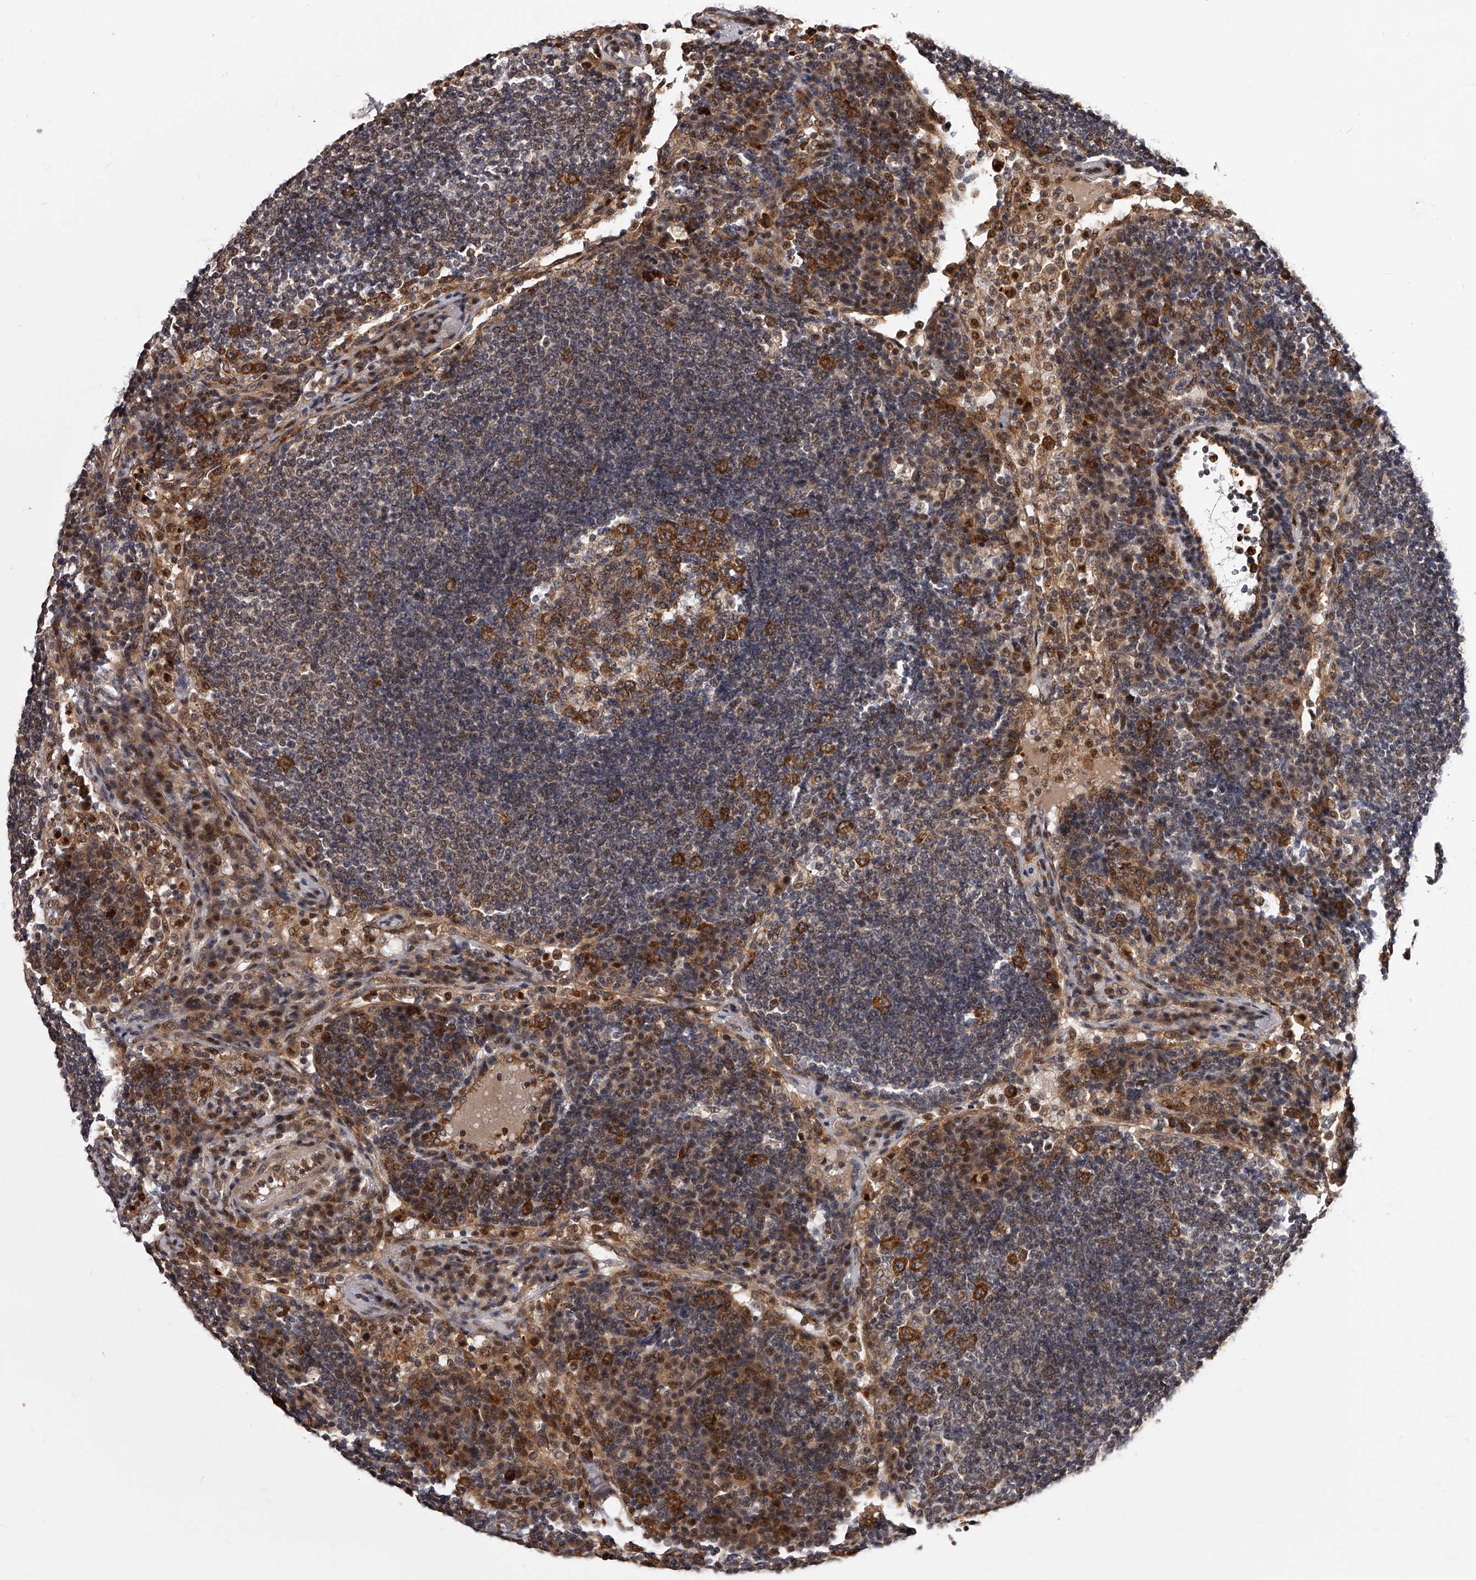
{"staining": {"intensity": "strong", "quantity": ">75%", "location": "cytoplasmic/membranous"}, "tissue": "lymph node", "cell_type": "Germinal center cells", "image_type": "normal", "snomed": [{"axis": "morphology", "description": "Normal tissue, NOS"}, {"axis": "topography", "description": "Lymph node"}], "caption": "Strong cytoplasmic/membranous expression for a protein is seen in approximately >75% of germinal center cells of unremarkable lymph node using IHC.", "gene": "RSC1A1", "patient": {"sex": "female", "age": 53}}